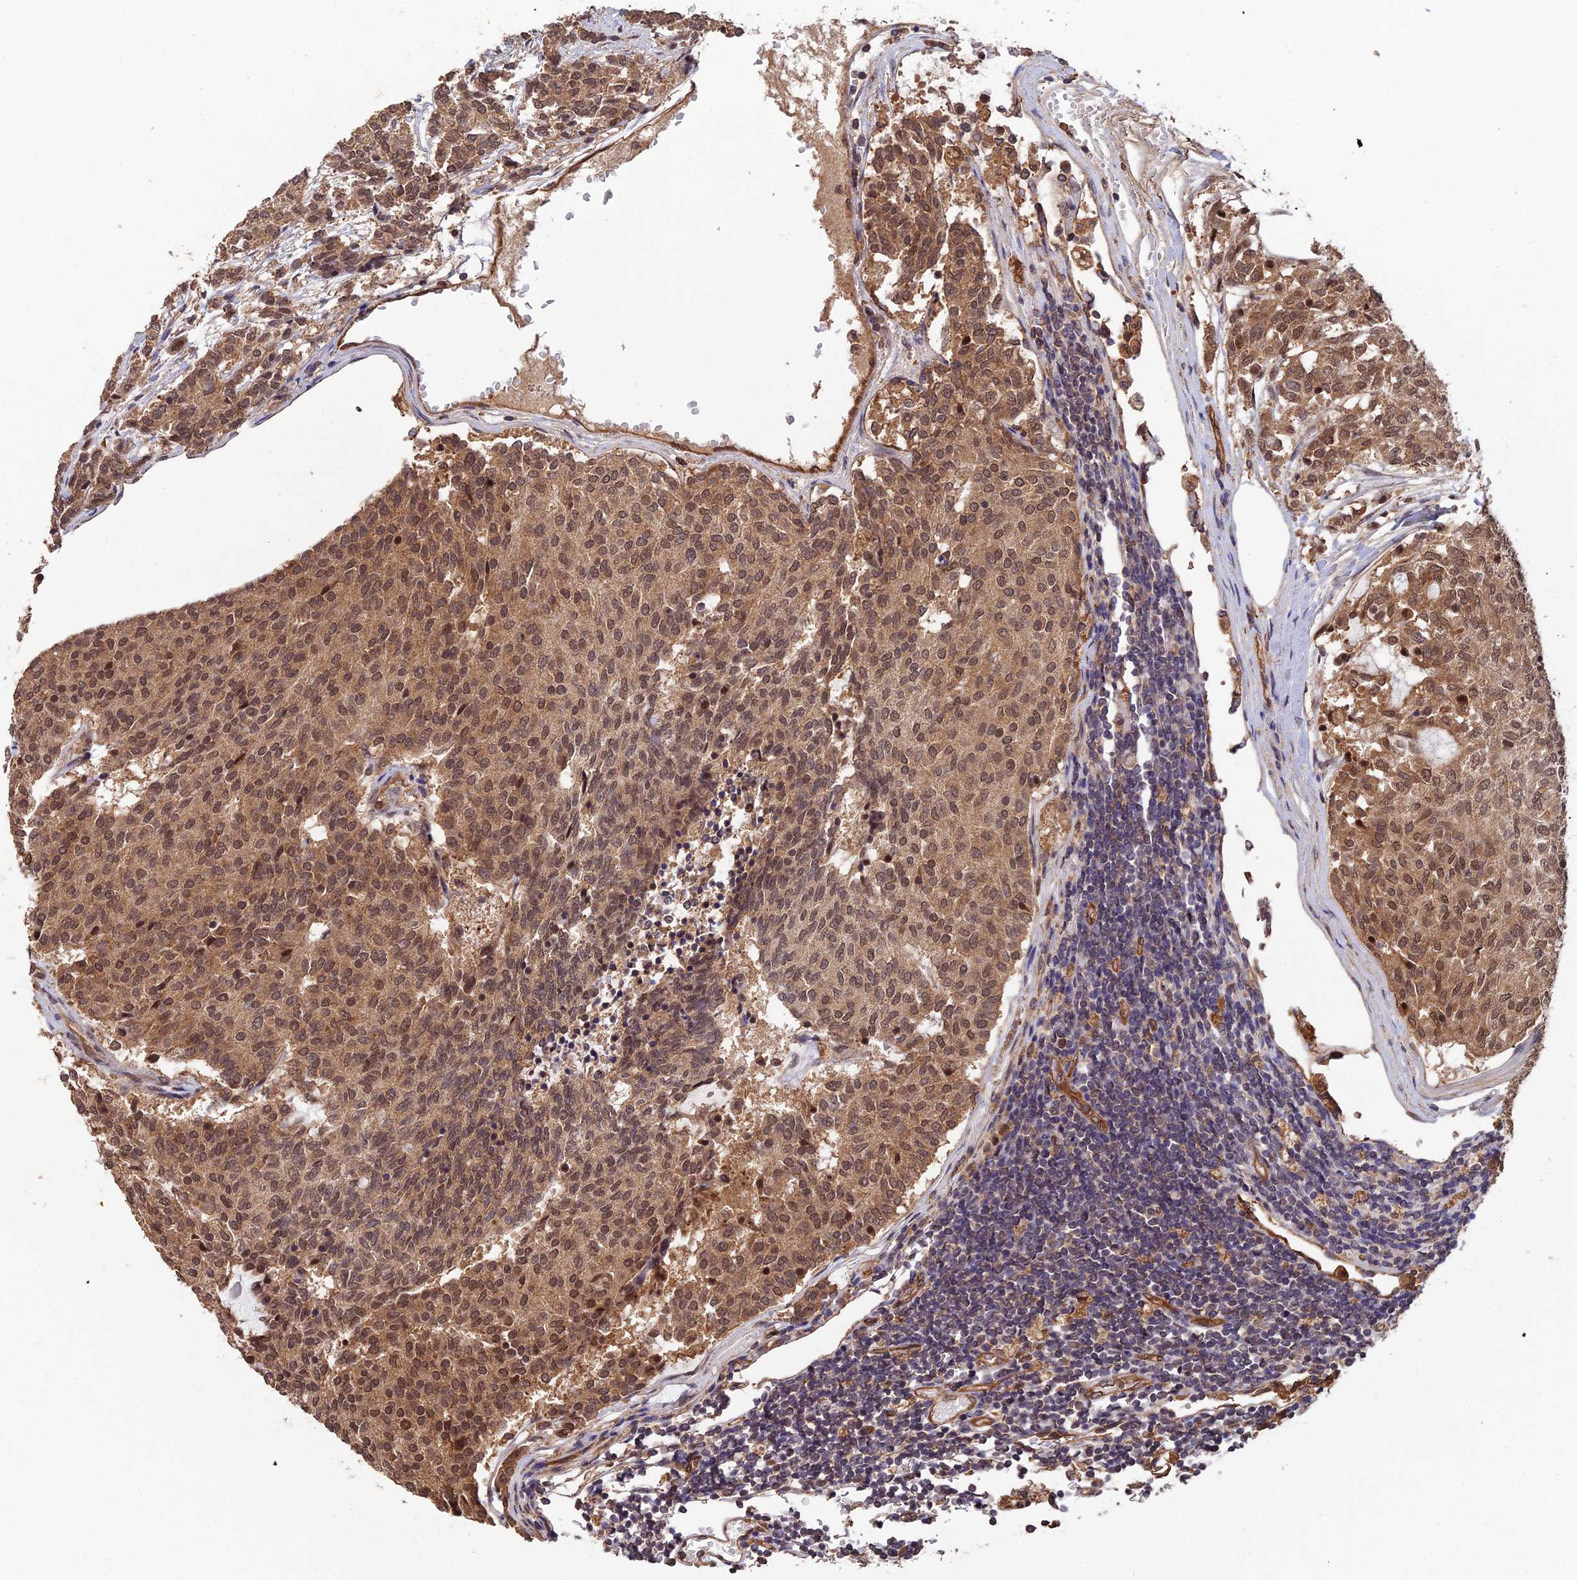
{"staining": {"intensity": "moderate", "quantity": ">75%", "location": "cytoplasmic/membranous,nuclear"}, "tissue": "carcinoid", "cell_type": "Tumor cells", "image_type": "cancer", "snomed": [{"axis": "morphology", "description": "Carcinoid, malignant, NOS"}, {"axis": "topography", "description": "Pancreas"}], "caption": "Protein expression analysis of carcinoid shows moderate cytoplasmic/membranous and nuclear positivity in about >75% of tumor cells.", "gene": "RALGAPA2", "patient": {"sex": "female", "age": 54}}